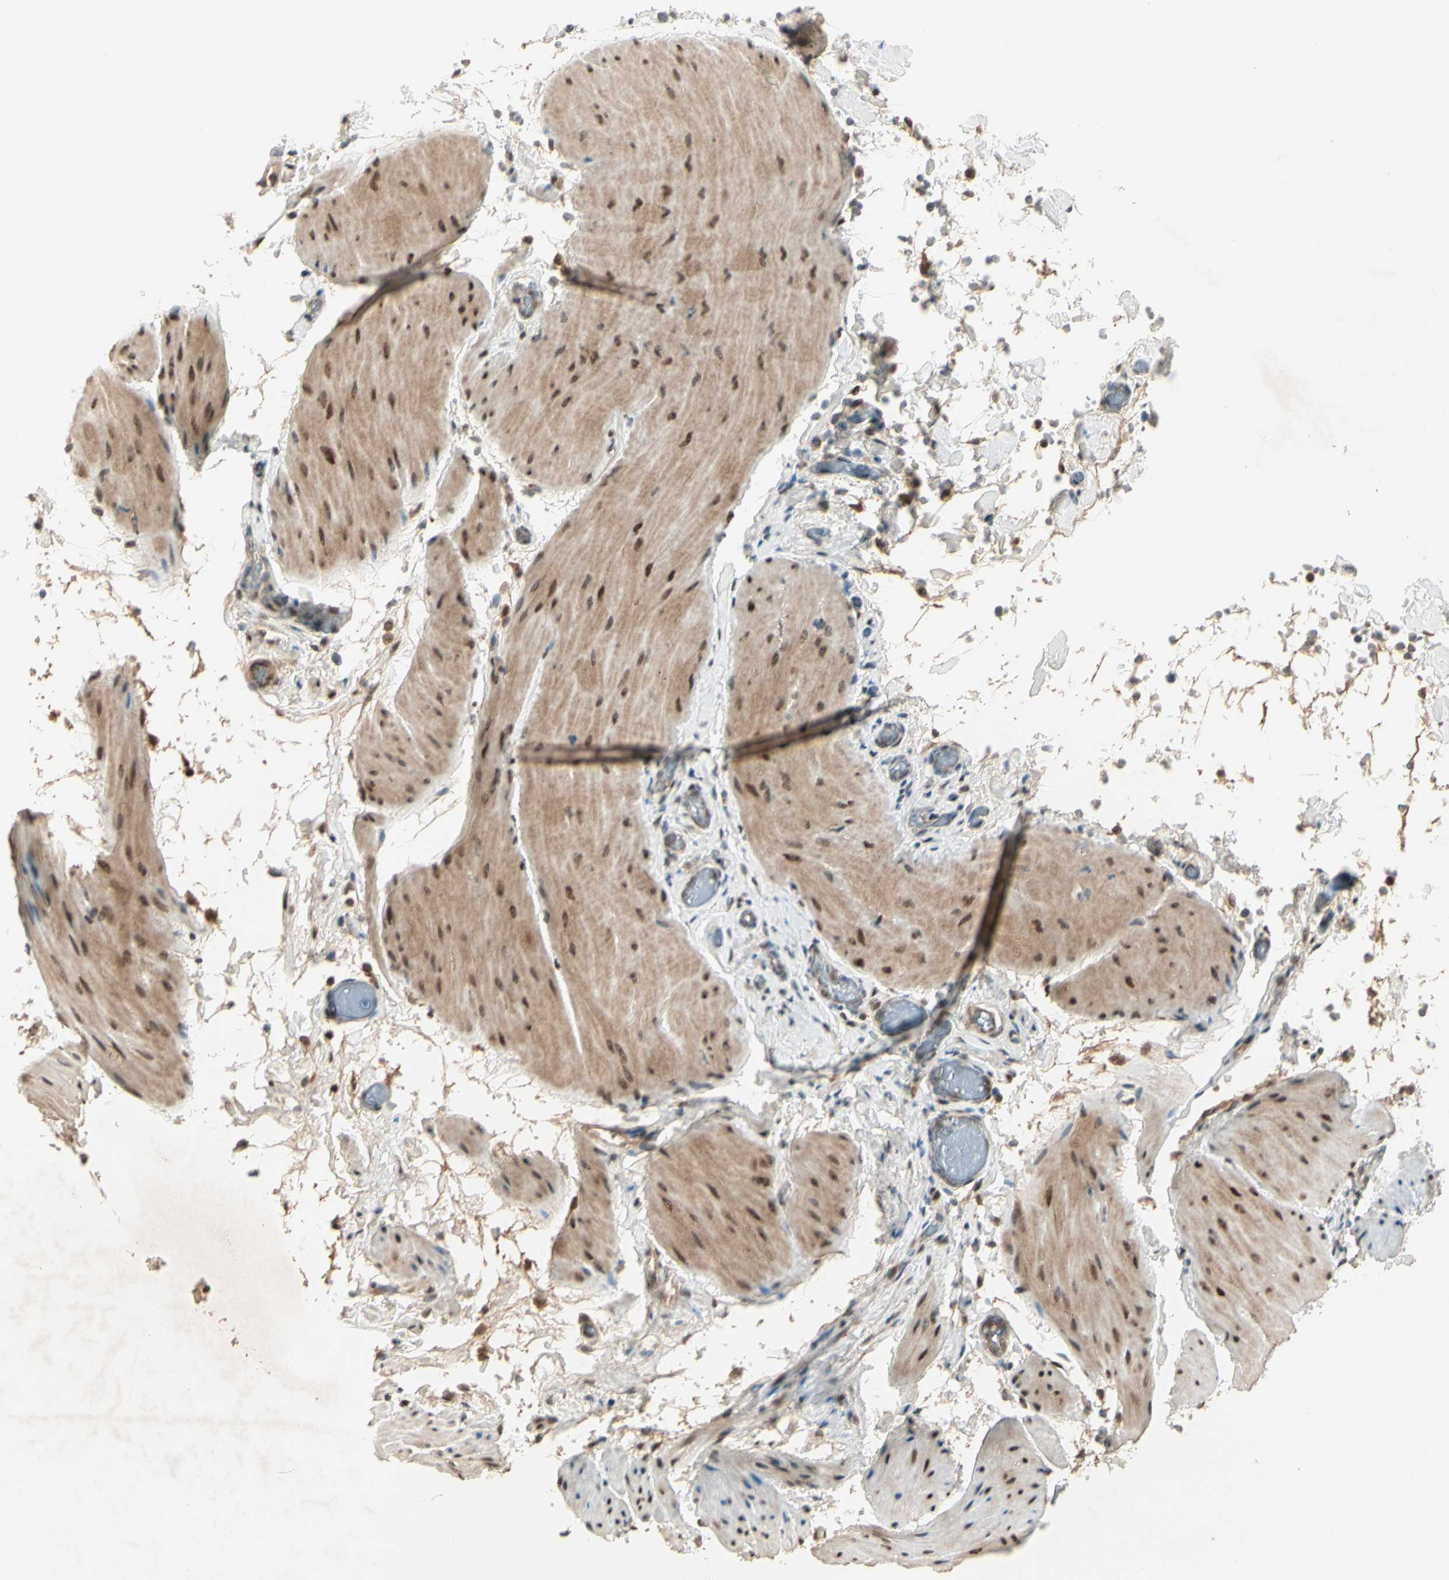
{"staining": {"intensity": "moderate", "quantity": ">75%", "location": "cytoplasmic/membranous,nuclear"}, "tissue": "smooth muscle", "cell_type": "Smooth muscle cells", "image_type": "normal", "snomed": [{"axis": "morphology", "description": "Normal tissue, NOS"}, {"axis": "topography", "description": "Smooth muscle"}, {"axis": "topography", "description": "Colon"}], "caption": "The histopathology image demonstrates immunohistochemical staining of normal smooth muscle. There is moderate cytoplasmic/membranous,nuclear staining is appreciated in about >75% of smooth muscle cells.", "gene": "GTF3A", "patient": {"sex": "male", "age": 67}}